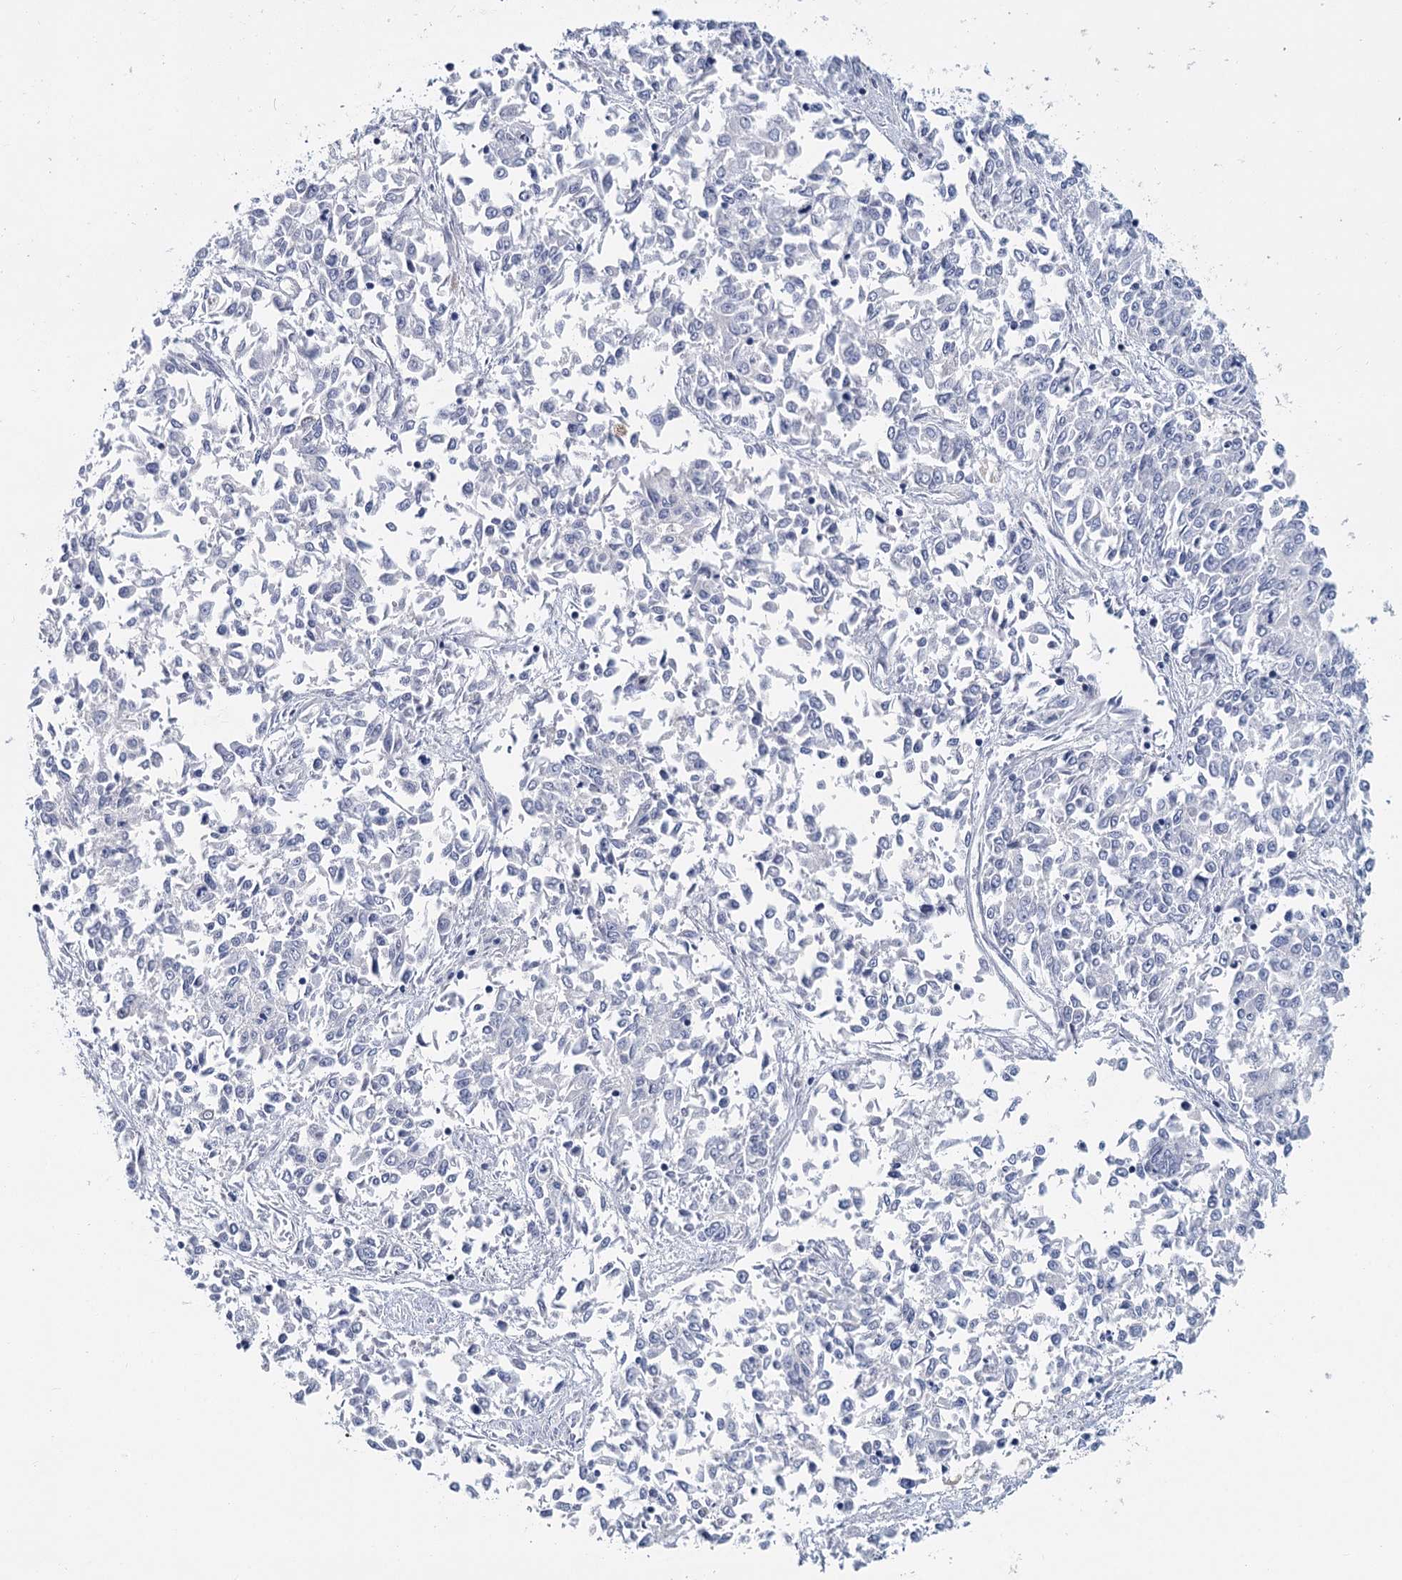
{"staining": {"intensity": "negative", "quantity": "none", "location": "none"}, "tissue": "endometrial cancer", "cell_type": "Tumor cells", "image_type": "cancer", "snomed": [{"axis": "morphology", "description": "Adenocarcinoma, NOS"}, {"axis": "topography", "description": "Endometrium"}], "caption": "Histopathology image shows no protein expression in tumor cells of endometrial cancer (adenocarcinoma) tissue.", "gene": "METTL7B", "patient": {"sex": "female", "age": 50}}